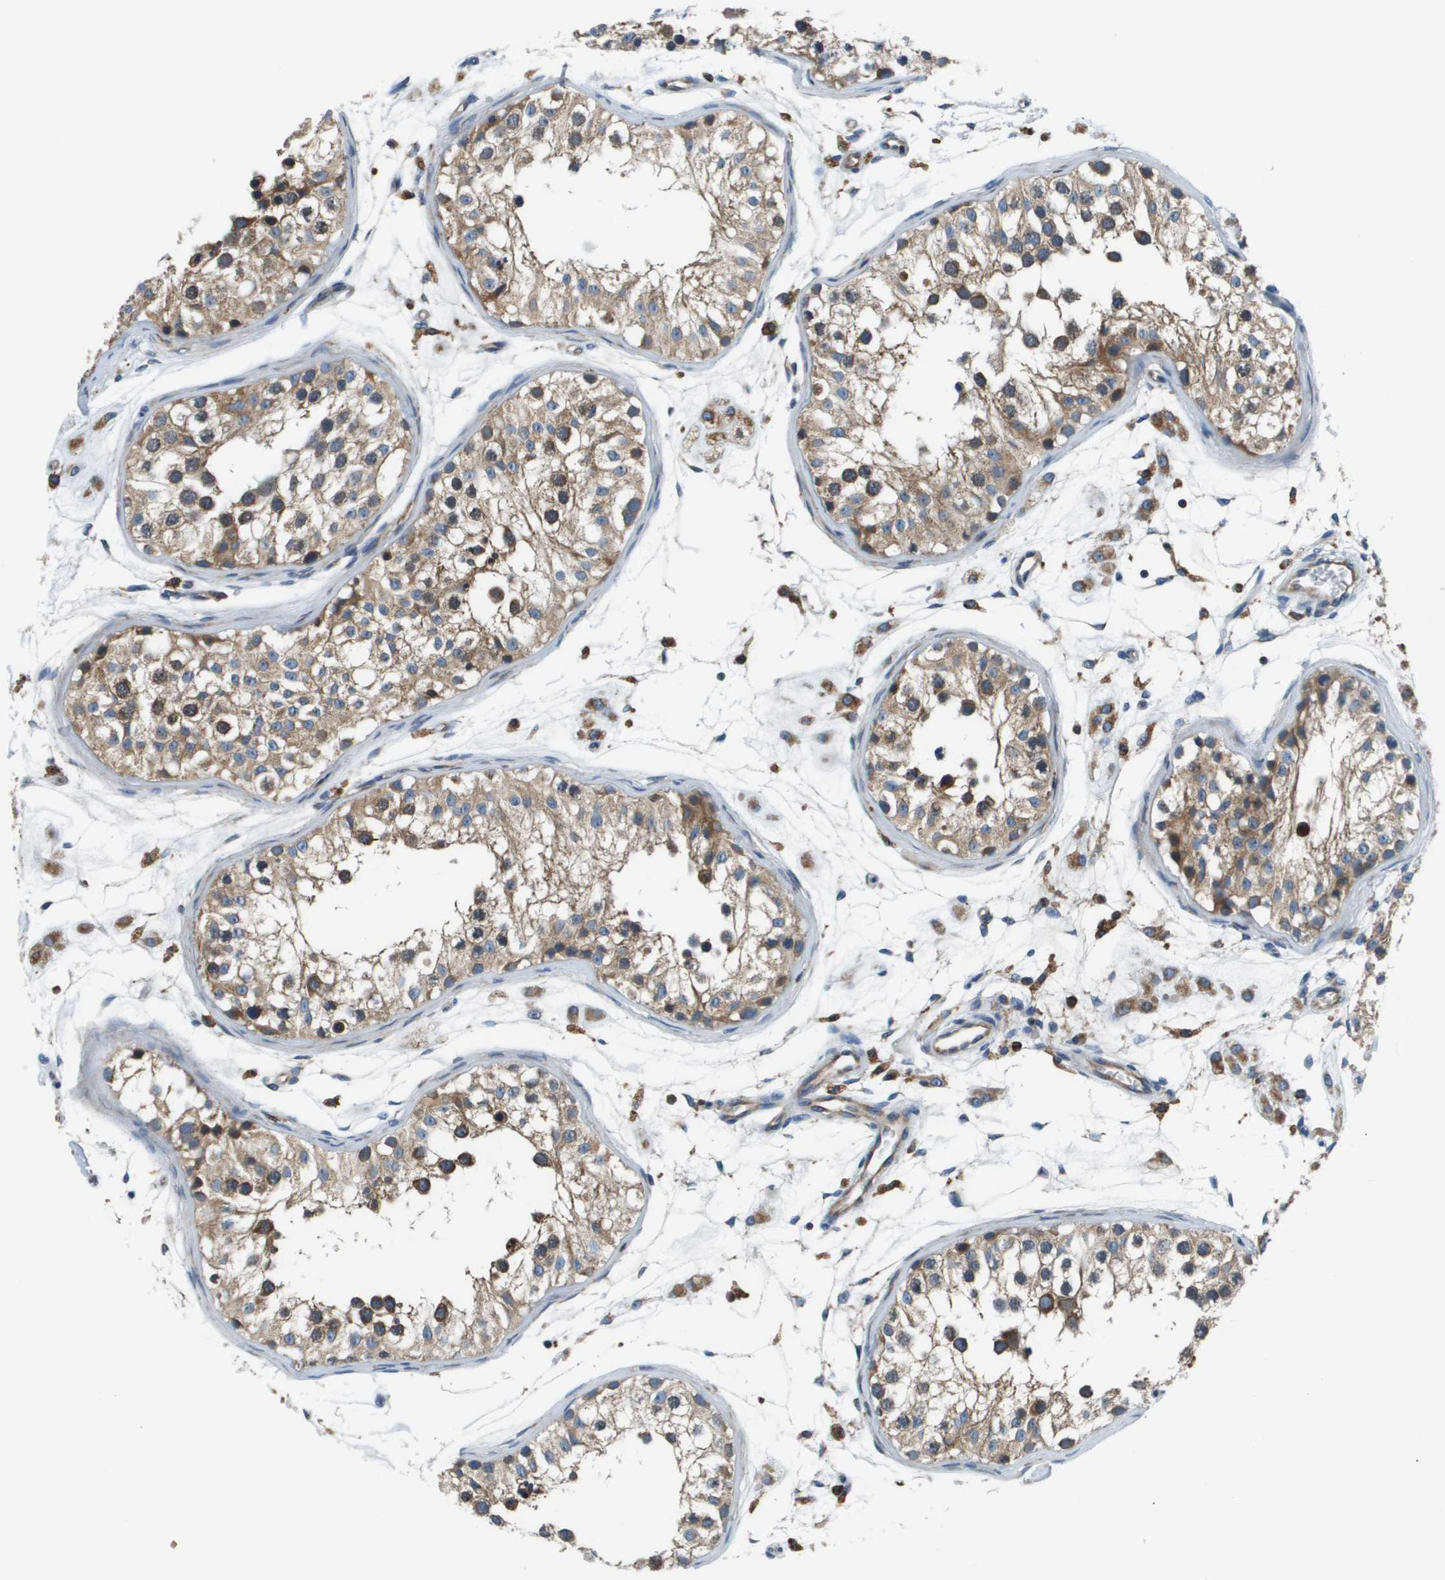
{"staining": {"intensity": "moderate", "quantity": ">75%", "location": "cytoplasmic/membranous"}, "tissue": "testis", "cell_type": "Cells in seminiferous ducts", "image_type": "normal", "snomed": [{"axis": "morphology", "description": "Normal tissue, NOS"}, {"axis": "morphology", "description": "Adenocarcinoma, metastatic, NOS"}, {"axis": "topography", "description": "Testis"}], "caption": "About >75% of cells in seminiferous ducts in benign human testis demonstrate moderate cytoplasmic/membranous protein positivity as visualized by brown immunohistochemical staining.", "gene": "CNPY3", "patient": {"sex": "male", "age": 26}}